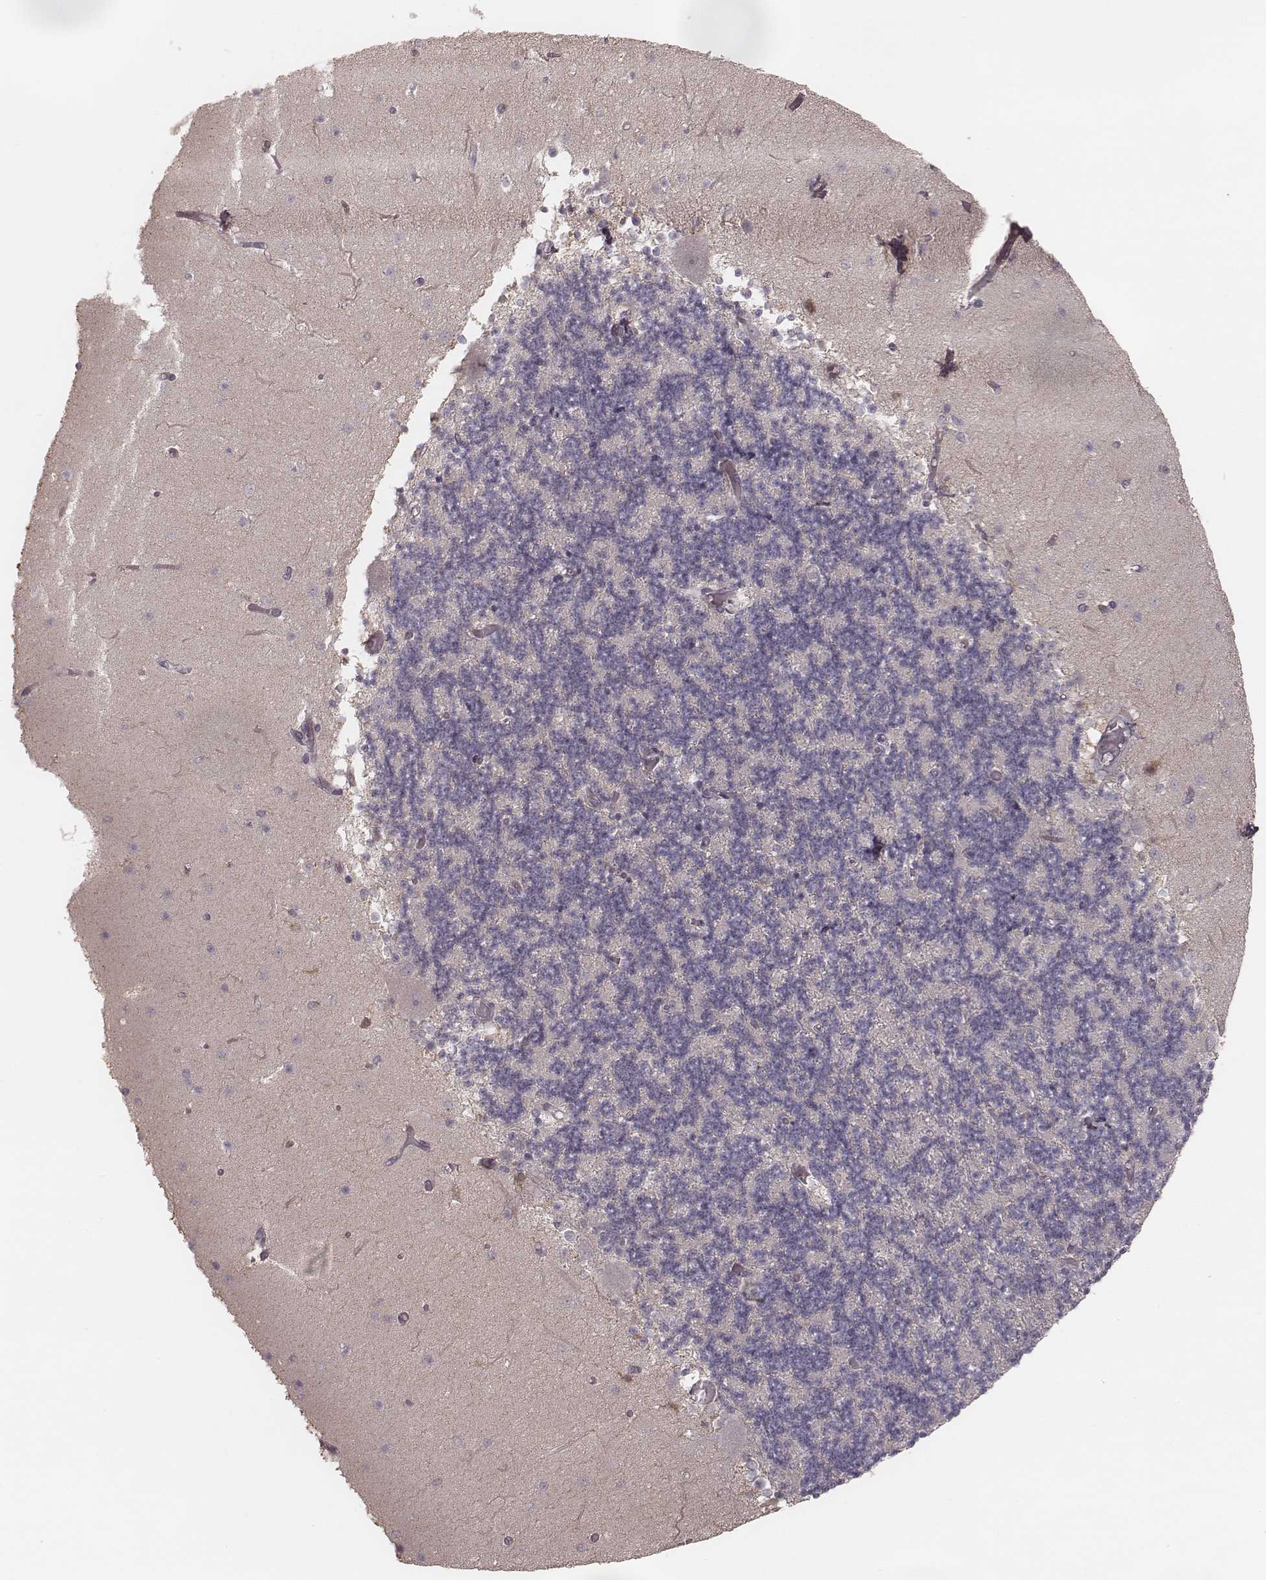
{"staining": {"intensity": "negative", "quantity": "none", "location": "none"}, "tissue": "cerebellum", "cell_type": "Cells in granular layer", "image_type": "normal", "snomed": [{"axis": "morphology", "description": "Normal tissue, NOS"}, {"axis": "topography", "description": "Cerebellum"}], "caption": "This is an immunohistochemistry micrograph of unremarkable human cerebellum. There is no staining in cells in granular layer.", "gene": "TDRD5", "patient": {"sex": "female", "age": 28}}